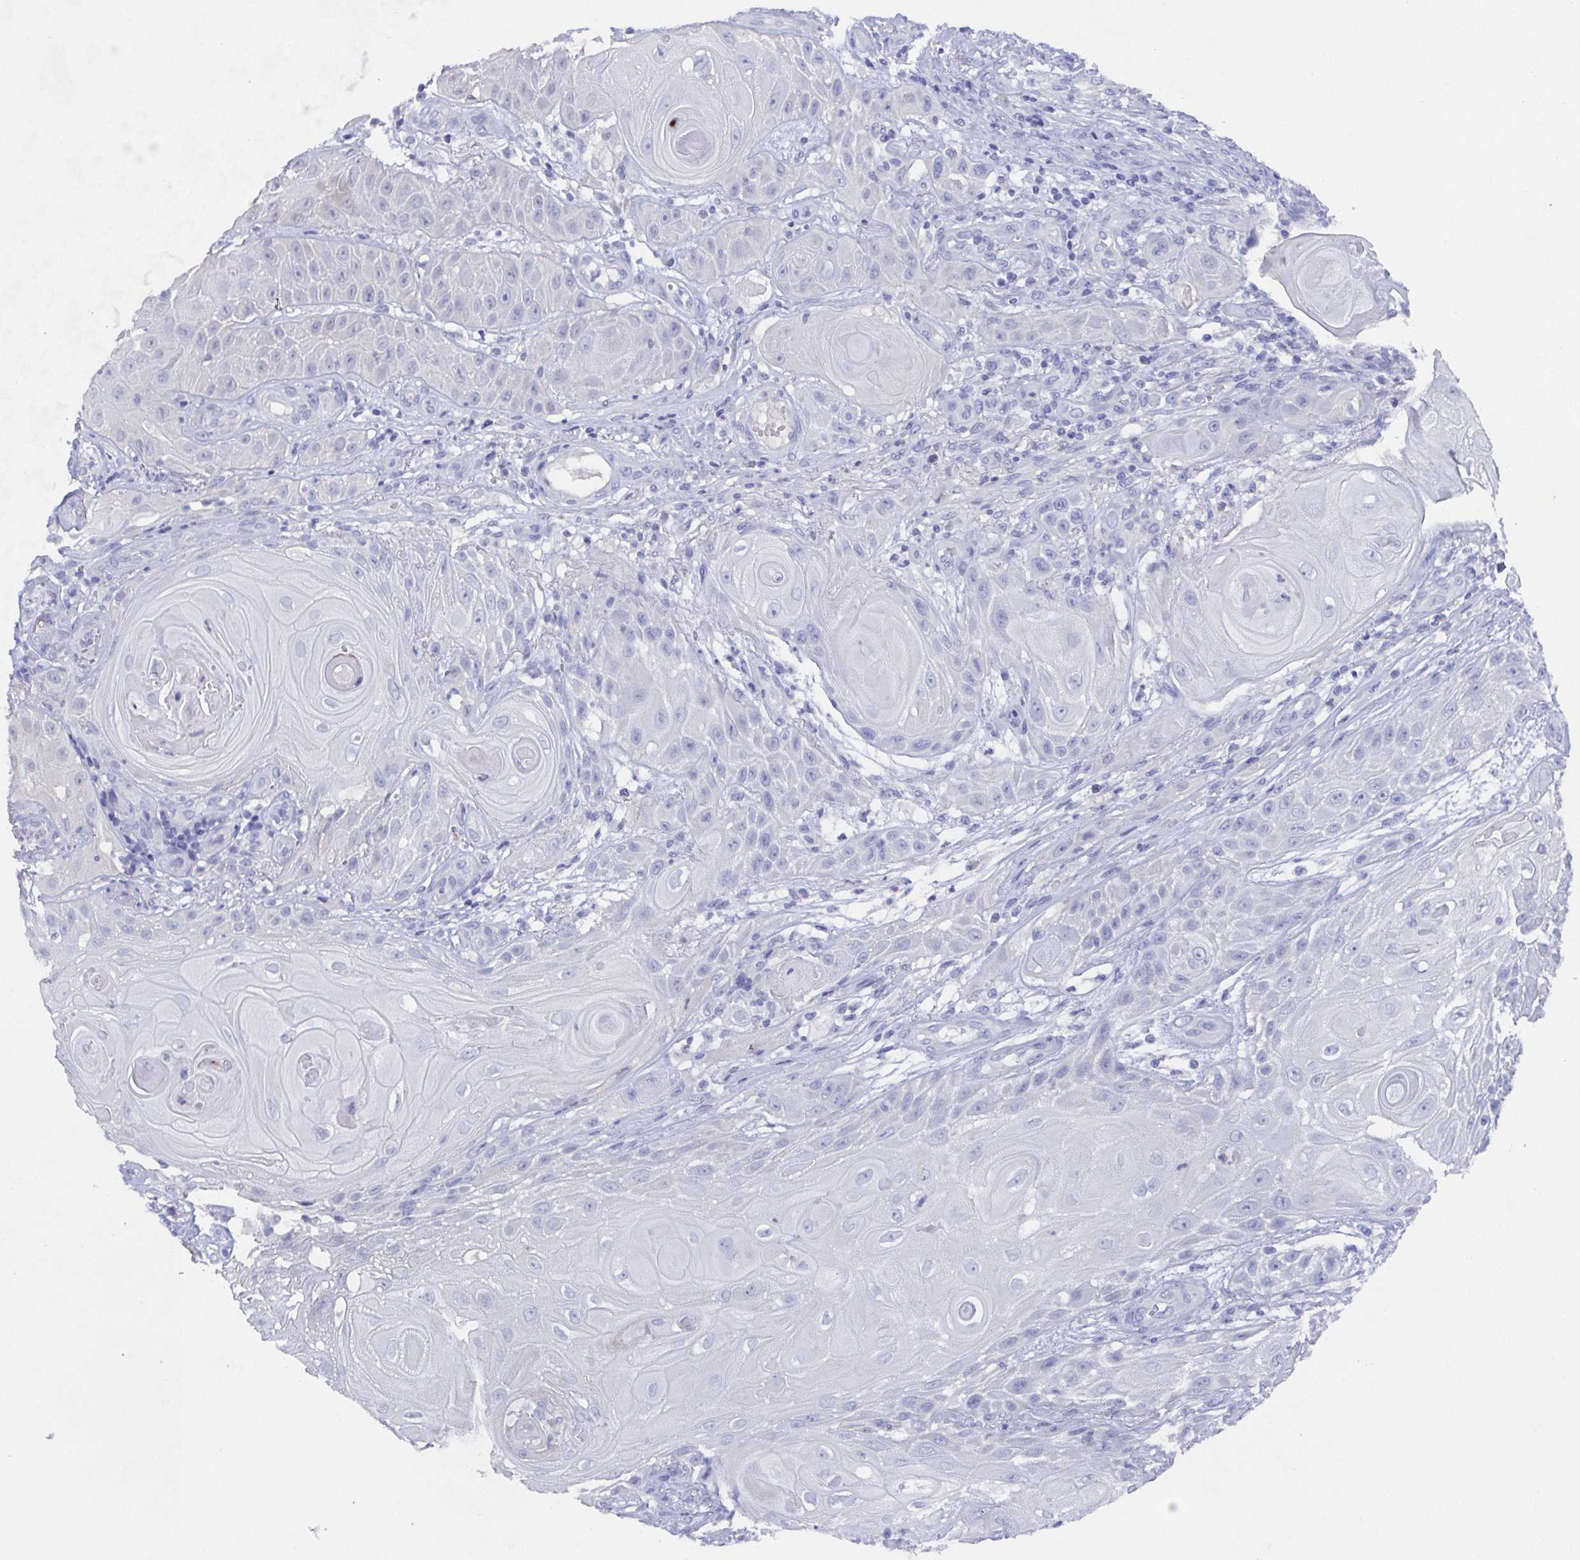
{"staining": {"intensity": "negative", "quantity": "none", "location": "none"}, "tissue": "skin cancer", "cell_type": "Tumor cells", "image_type": "cancer", "snomed": [{"axis": "morphology", "description": "Squamous cell carcinoma, NOS"}, {"axis": "topography", "description": "Skin"}], "caption": "Protein analysis of skin cancer exhibits no significant expression in tumor cells.", "gene": "SSC4D", "patient": {"sex": "male", "age": 62}}